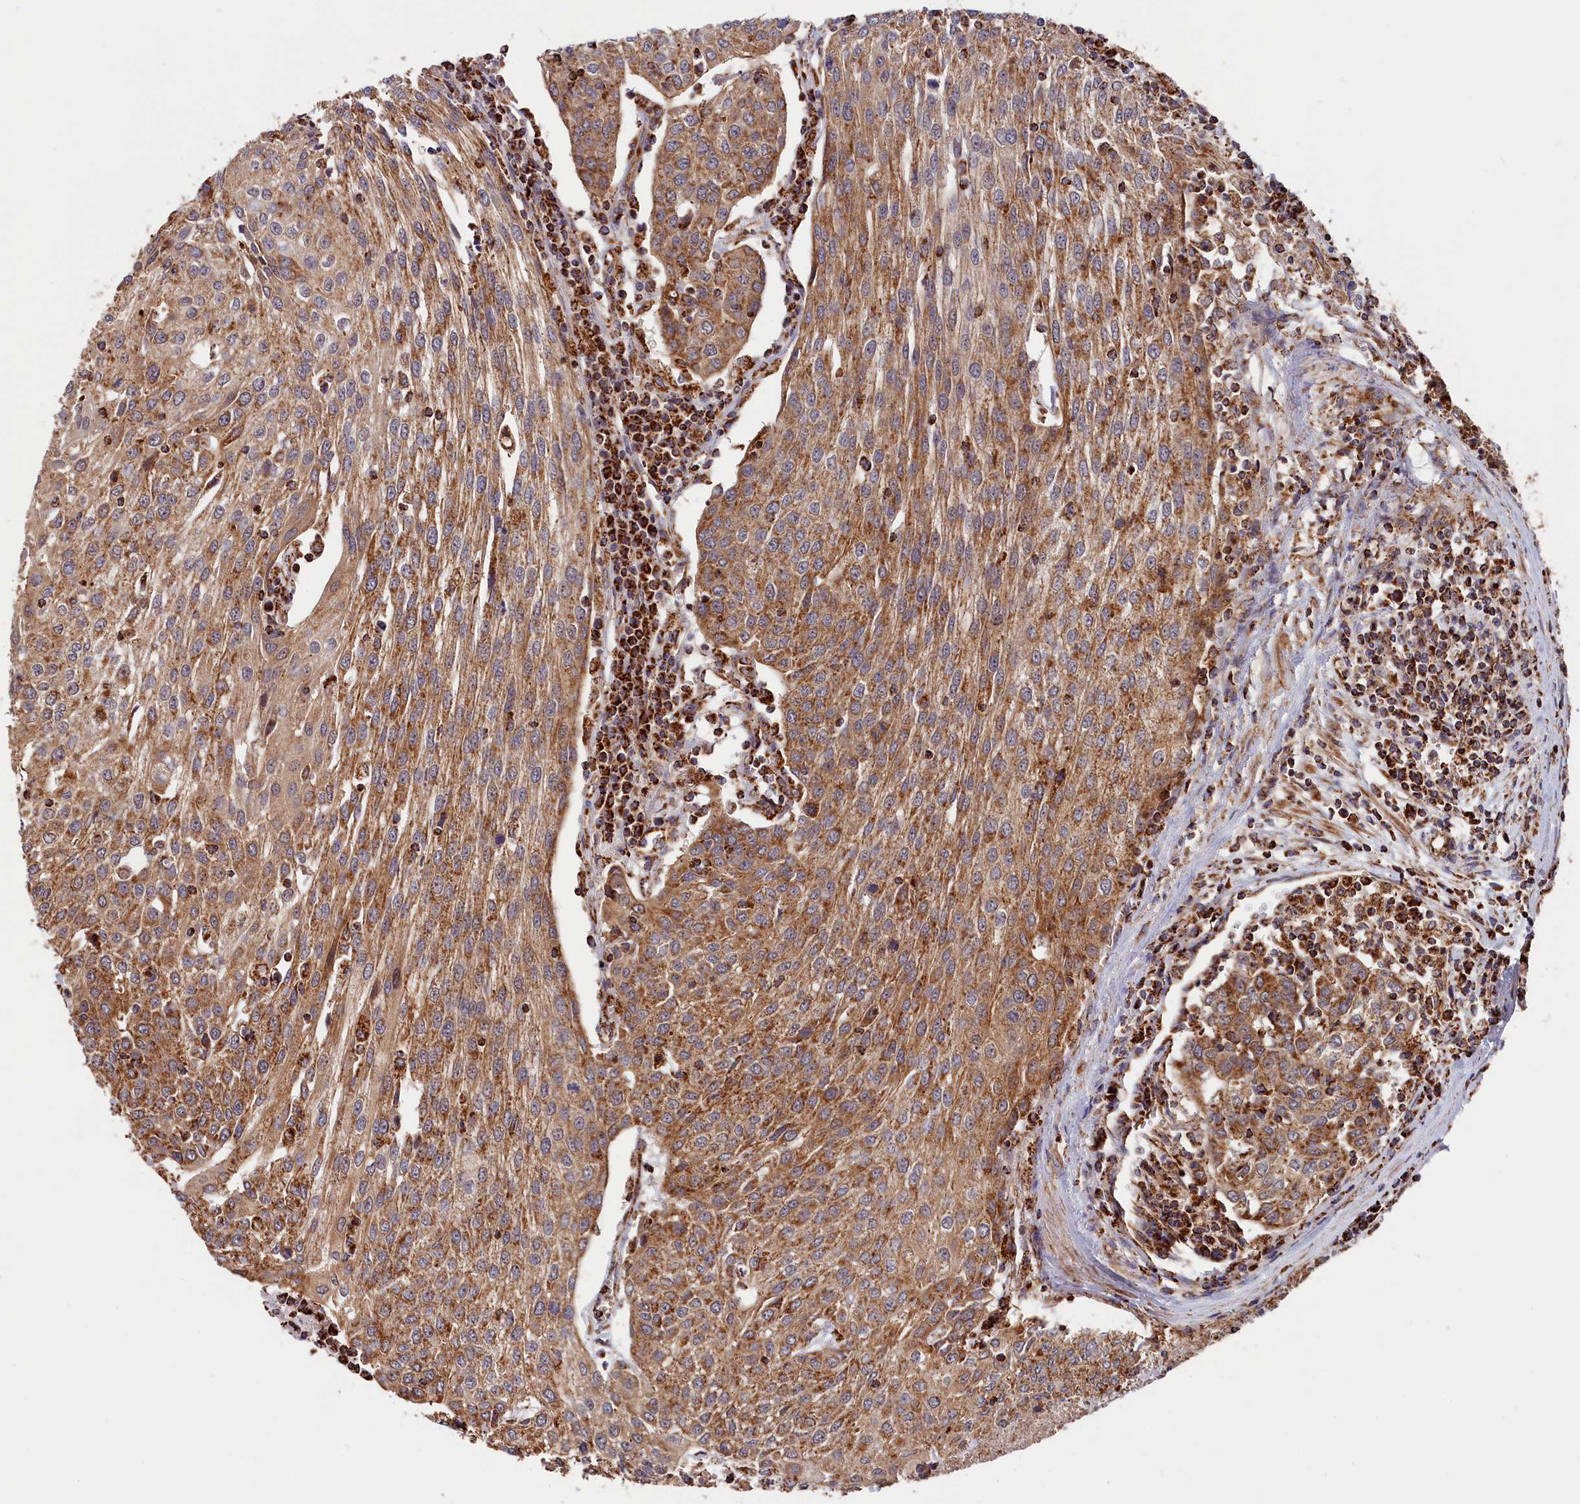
{"staining": {"intensity": "moderate", "quantity": ">75%", "location": "cytoplasmic/membranous"}, "tissue": "urothelial cancer", "cell_type": "Tumor cells", "image_type": "cancer", "snomed": [{"axis": "morphology", "description": "Urothelial carcinoma, High grade"}, {"axis": "topography", "description": "Urinary bladder"}], "caption": "Protein analysis of urothelial cancer tissue demonstrates moderate cytoplasmic/membranous positivity in approximately >75% of tumor cells.", "gene": "MACROD1", "patient": {"sex": "female", "age": 85}}